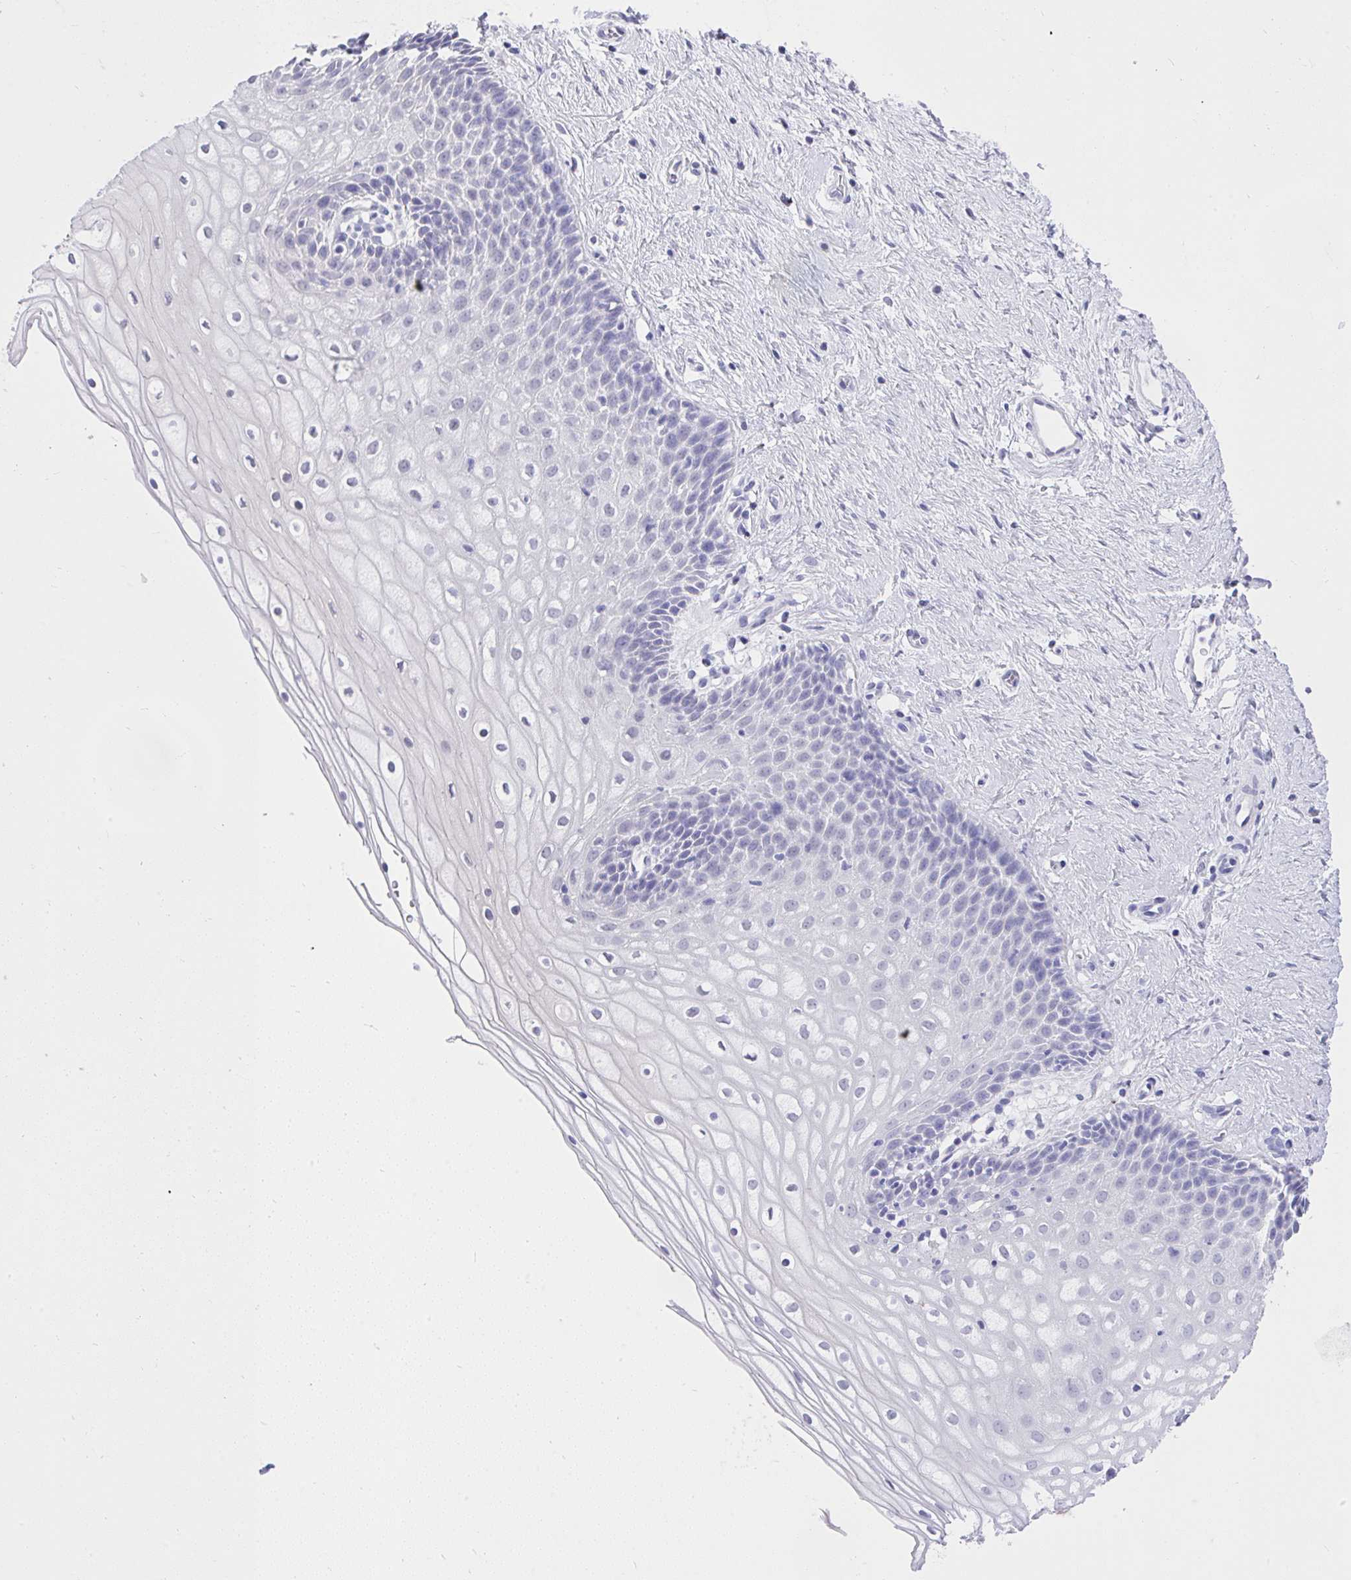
{"staining": {"intensity": "negative", "quantity": "none", "location": "none"}, "tissue": "cervix", "cell_type": "Glandular cells", "image_type": "normal", "snomed": [{"axis": "morphology", "description": "Normal tissue, NOS"}, {"axis": "topography", "description": "Cervix"}], "caption": "DAB (3,3'-diaminobenzidine) immunohistochemical staining of benign cervix reveals no significant positivity in glandular cells. (Immunohistochemistry, brightfield microscopy, high magnification).", "gene": "MS4A12", "patient": {"sex": "female", "age": 36}}